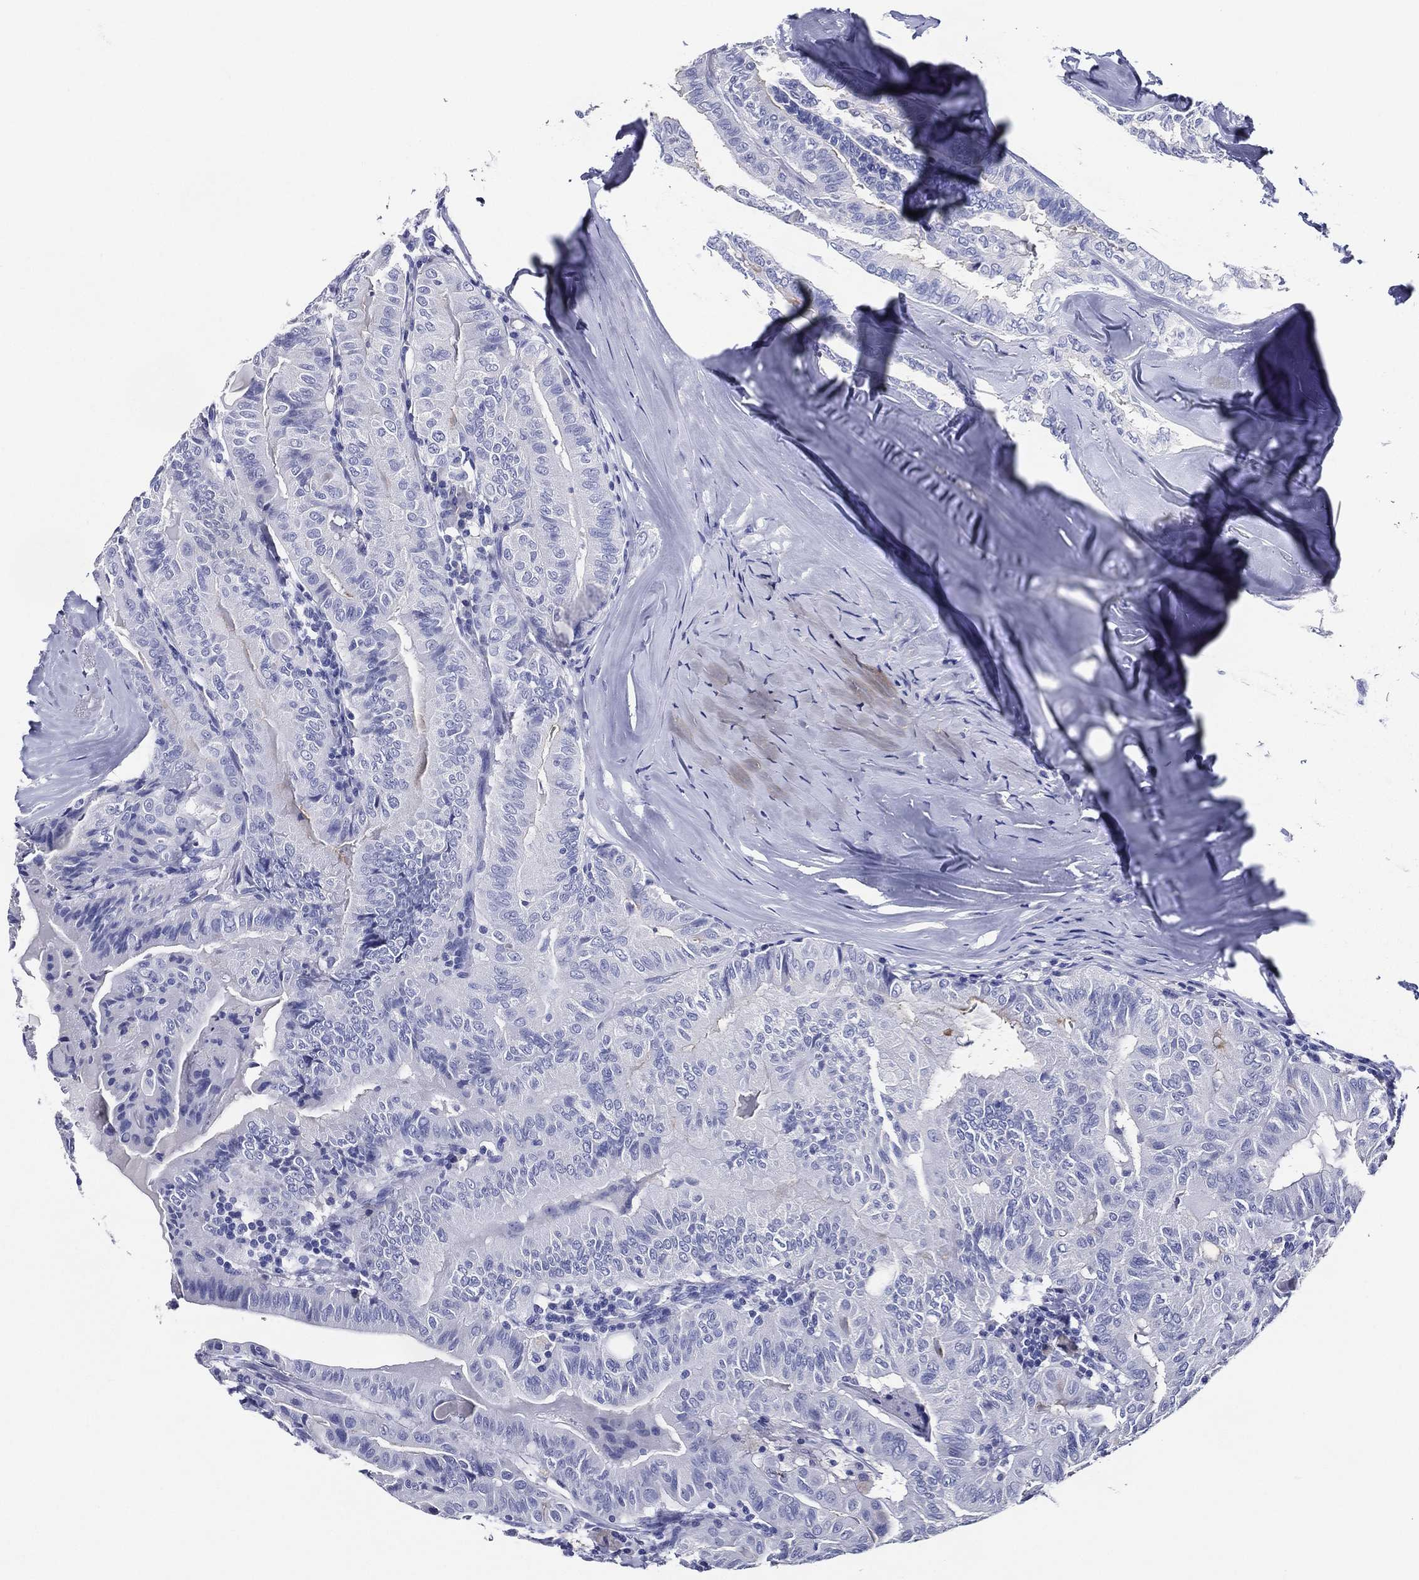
{"staining": {"intensity": "negative", "quantity": "none", "location": "none"}, "tissue": "thyroid cancer", "cell_type": "Tumor cells", "image_type": "cancer", "snomed": [{"axis": "morphology", "description": "Papillary adenocarcinoma, NOS"}, {"axis": "topography", "description": "Thyroid gland"}], "caption": "Immunohistochemical staining of human papillary adenocarcinoma (thyroid) shows no significant expression in tumor cells.", "gene": "ACE2", "patient": {"sex": "female", "age": 68}}